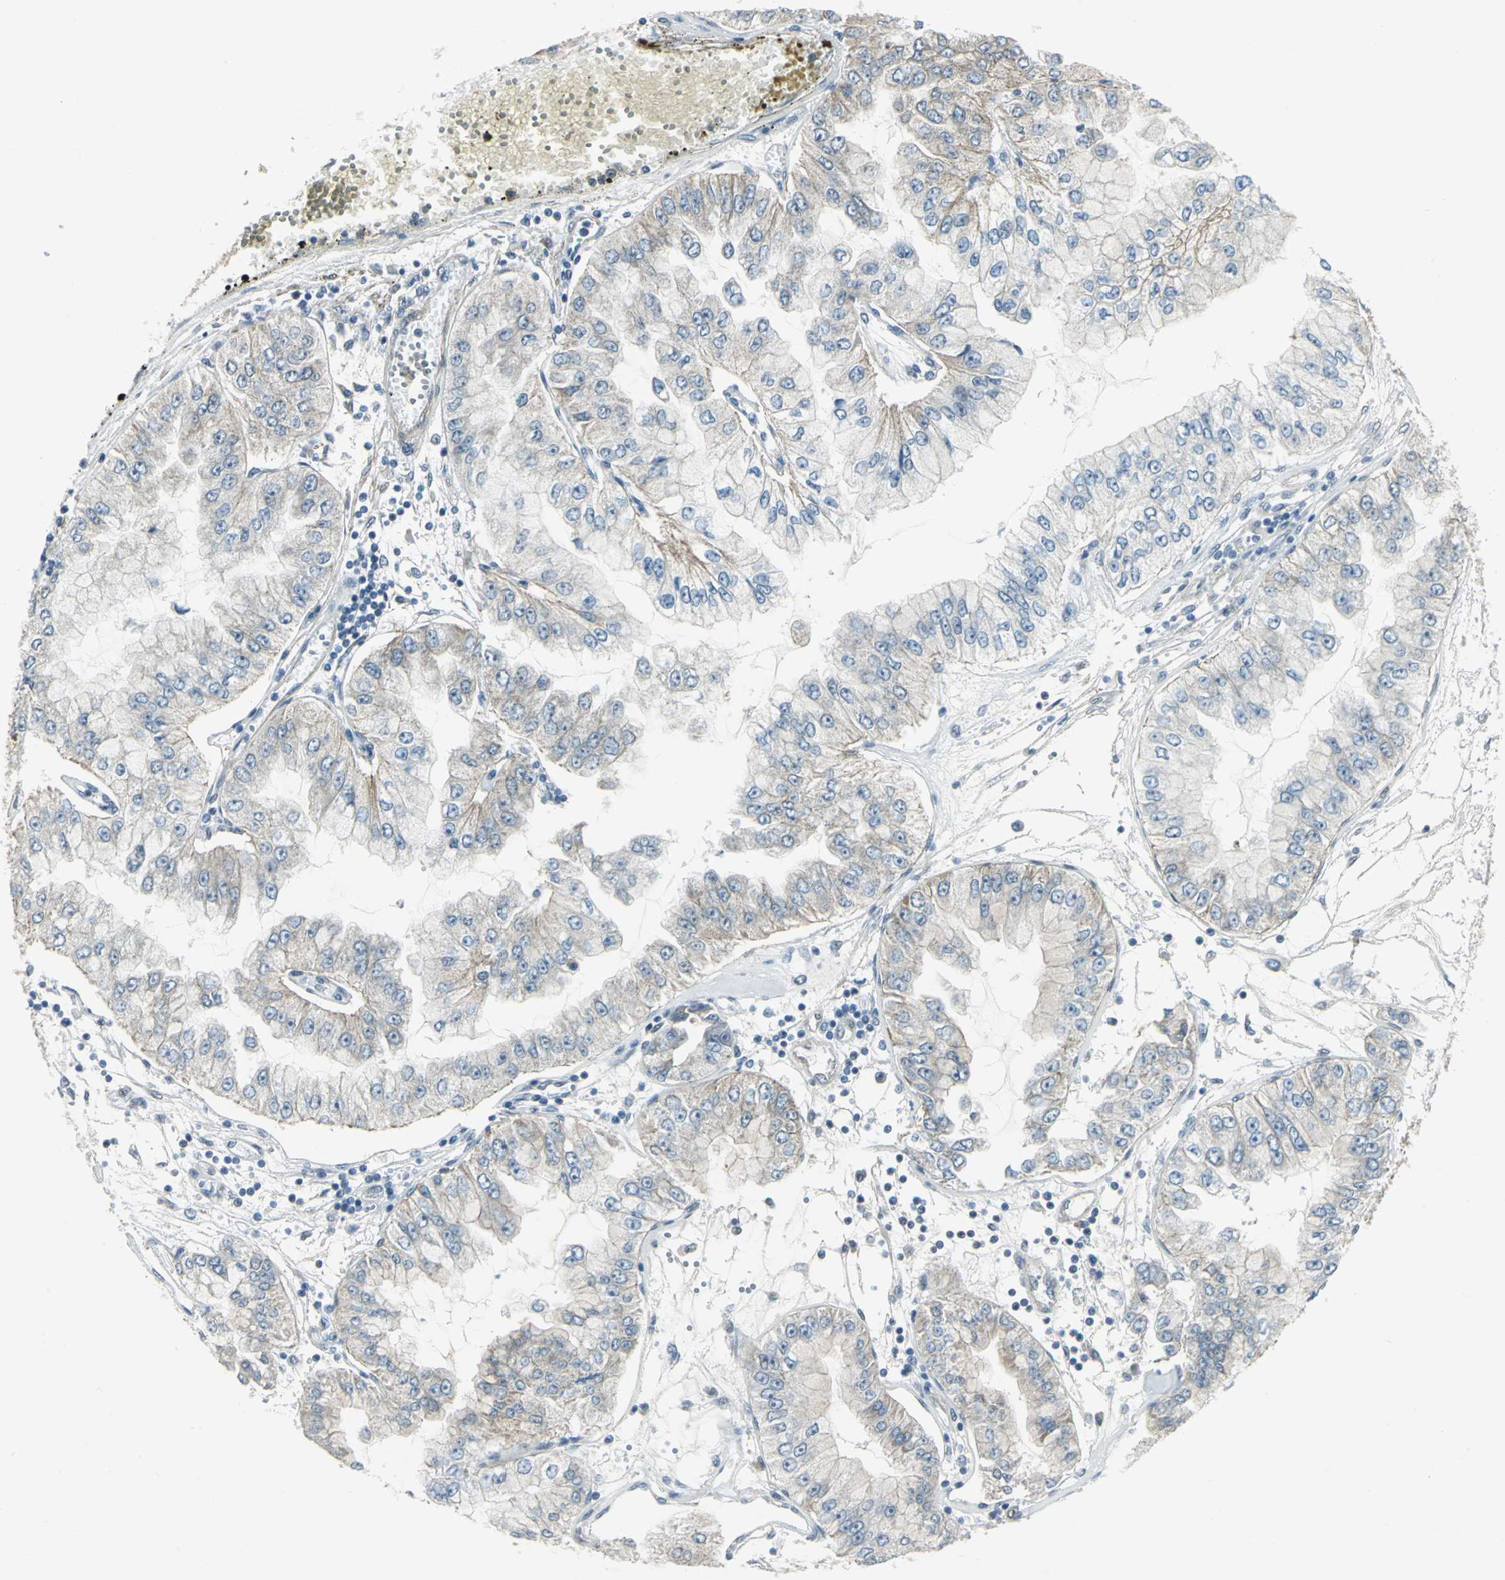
{"staining": {"intensity": "weak", "quantity": "25%-75%", "location": "cytoplasmic/membranous"}, "tissue": "liver cancer", "cell_type": "Tumor cells", "image_type": "cancer", "snomed": [{"axis": "morphology", "description": "Cholangiocarcinoma"}, {"axis": "topography", "description": "Liver"}], "caption": "Weak cytoplasmic/membranous protein staining is appreciated in about 25%-75% of tumor cells in liver cancer (cholangiocarcinoma).", "gene": "MTA1", "patient": {"sex": "female", "age": 79}}